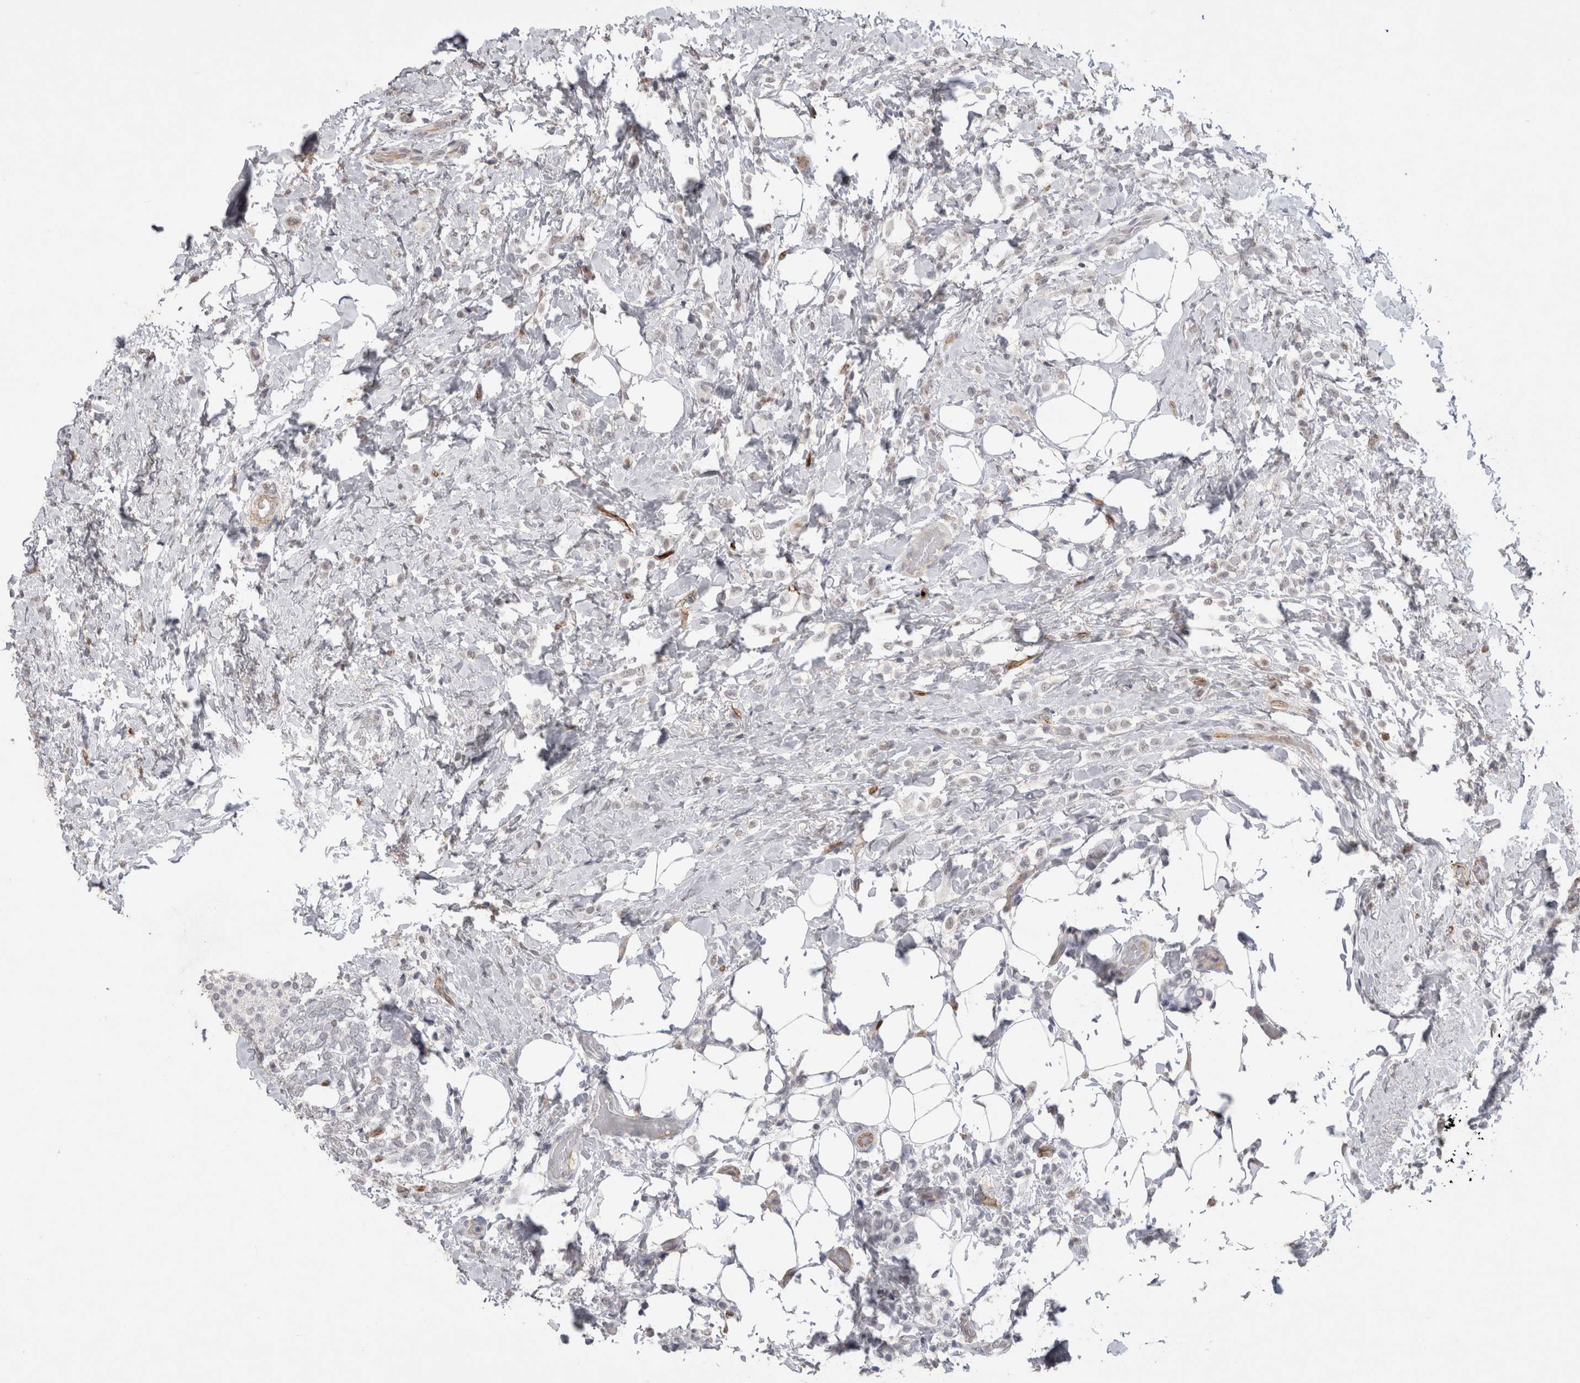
{"staining": {"intensity": "negative", "quantity": "none", "location": "none"}, "tissue": "breast cancer", "cell_type": "Tumor cells", "image_type": "cancer", "snomed": [{"axis": "morphology", "description": "Lobular carcinoma"}, {"axis": "topography", "description": "Breast"}], "caption": "Immunohistochemical staining of human breast lobular carcinoma demonstrates no significant positivity in tumor cells.", "gene": "CDH13", "patient": {"sex": "female", "age": 50}}